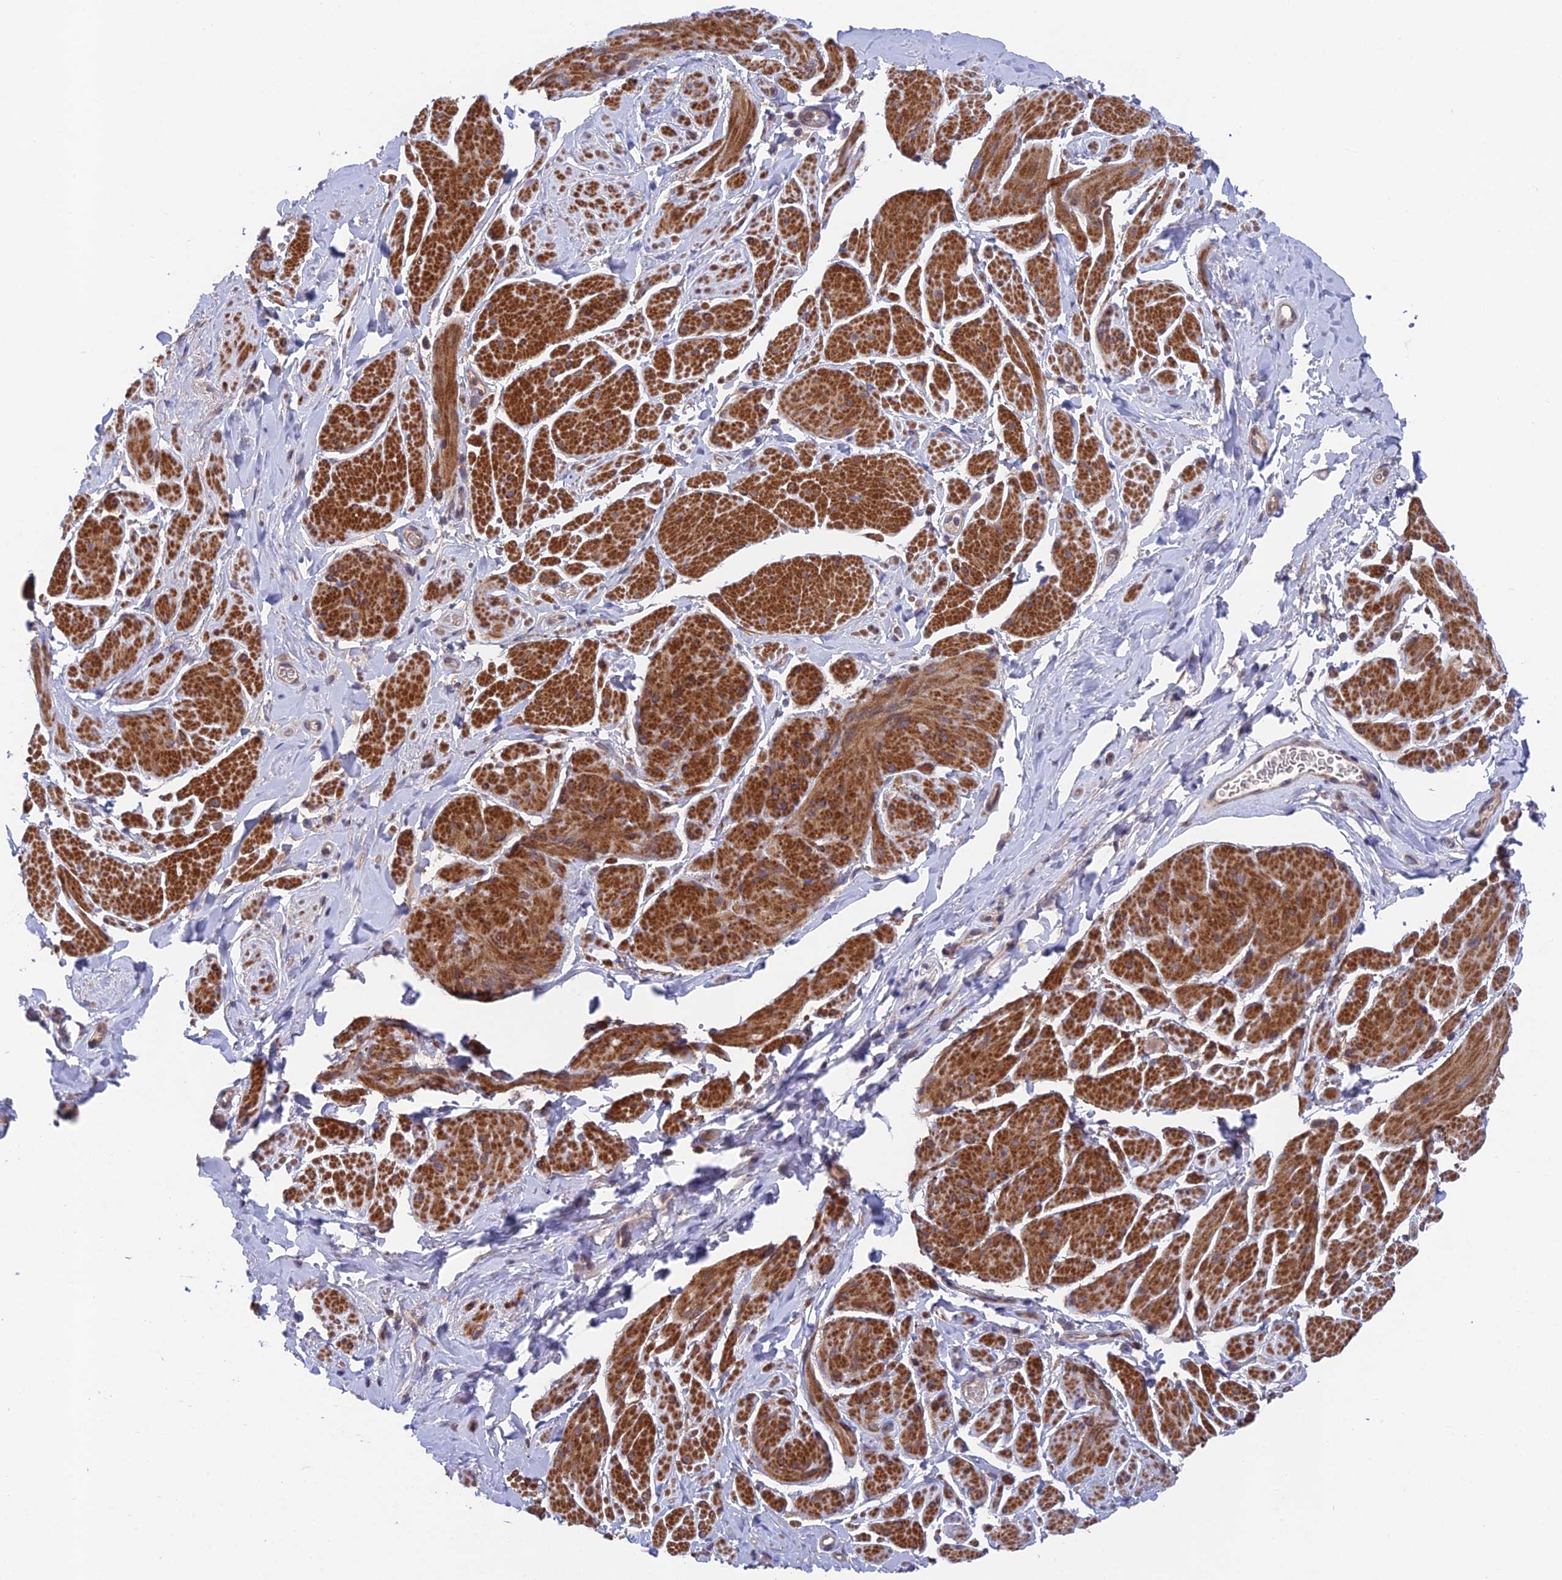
{"staining": {"intensity": "strong", "quantity": ">75%", "location": "cytoplasmic/membranous"}, "tissue": "smooth muscle", "cell_type": "Smooth muscle cells", "image_type": "normal", "snomed": [{"axis": "morphology", "description": "Normal tissue, NOS"}, {"axis": "topography", "description": "Smooth muscle"}, {"axis": "topography", "description": "Peripheral nerve tissue"}], "caption": "DAB (3,3'-diaminobenzidine) immunohistochemical staining of normal human smooth muscle reveals strong cytoplasmic/membranous protein staining in about >75% of smooth muscle cells. (DAB (3,3'-diaminobenzidine) IHC, brown staining for protein, blue staining for nuclei).", "gene": "UROS", "patient": {"sex": "male", "age": 69}}